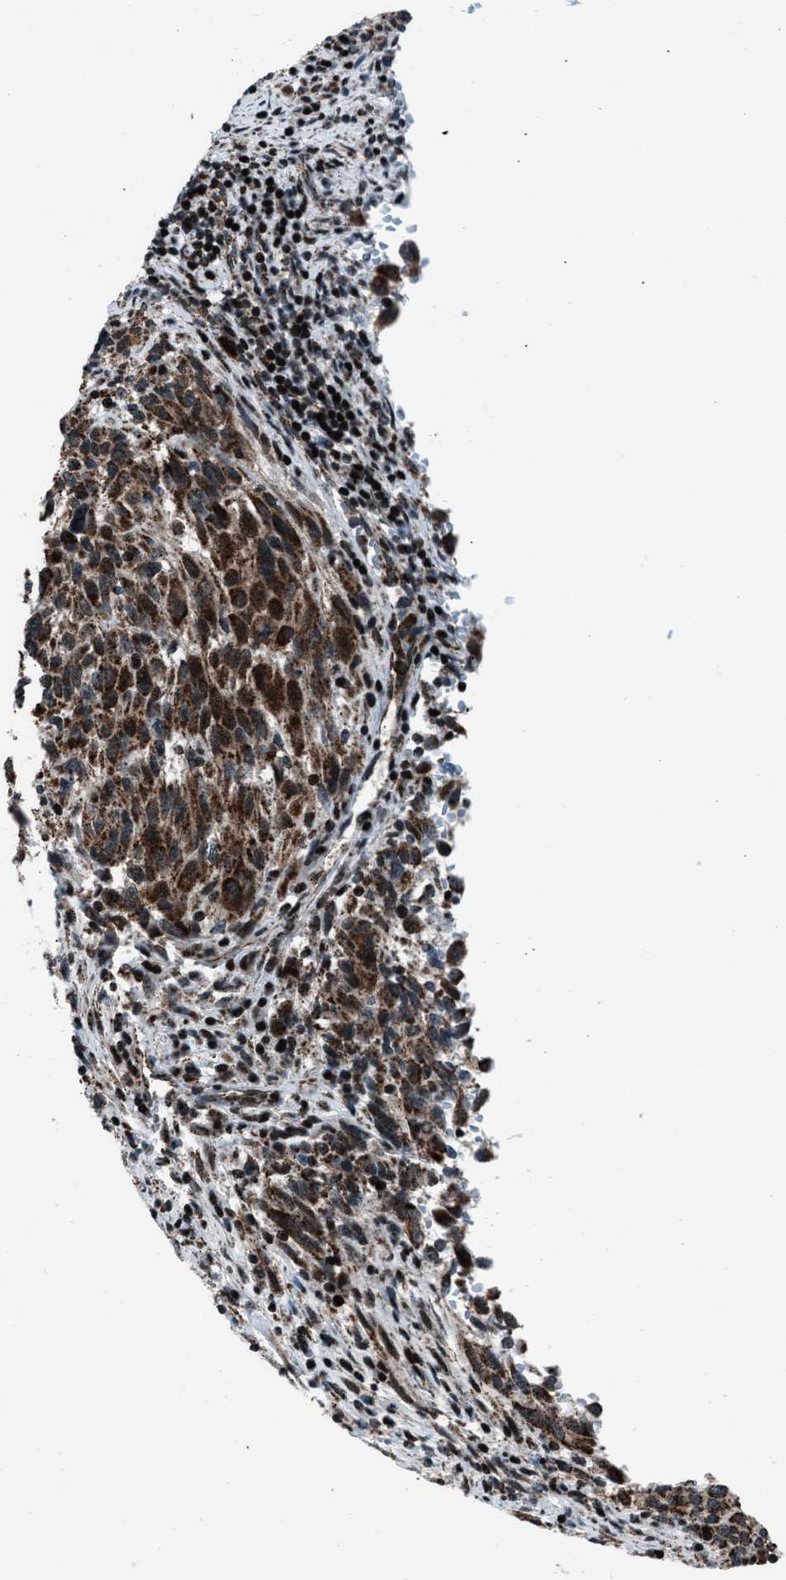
{"staining": {"intensity": "moderate", "quantity": ">75%", "location": "cytoplasmic/membranous"}, "tissue": "melanoma", "cell_type": "Tumor cells", "image_type": "cancer", "snomed": [{"axis": "morphology", "description": "Malignant melanoma, Metastatic site"}, {"axis": "topography", "description": "Lymph node"}], "caption": "A histopathology image of human malignant melanoma (metastatic site) stained for a protein exhibits moderate cytoplasmic/membranous brown staining in tumor cells. (Brightfield microscopy of DAB IHC at high magnification).", "gene": "MORC3", "patient": {"sex": "male", "age": 61}}